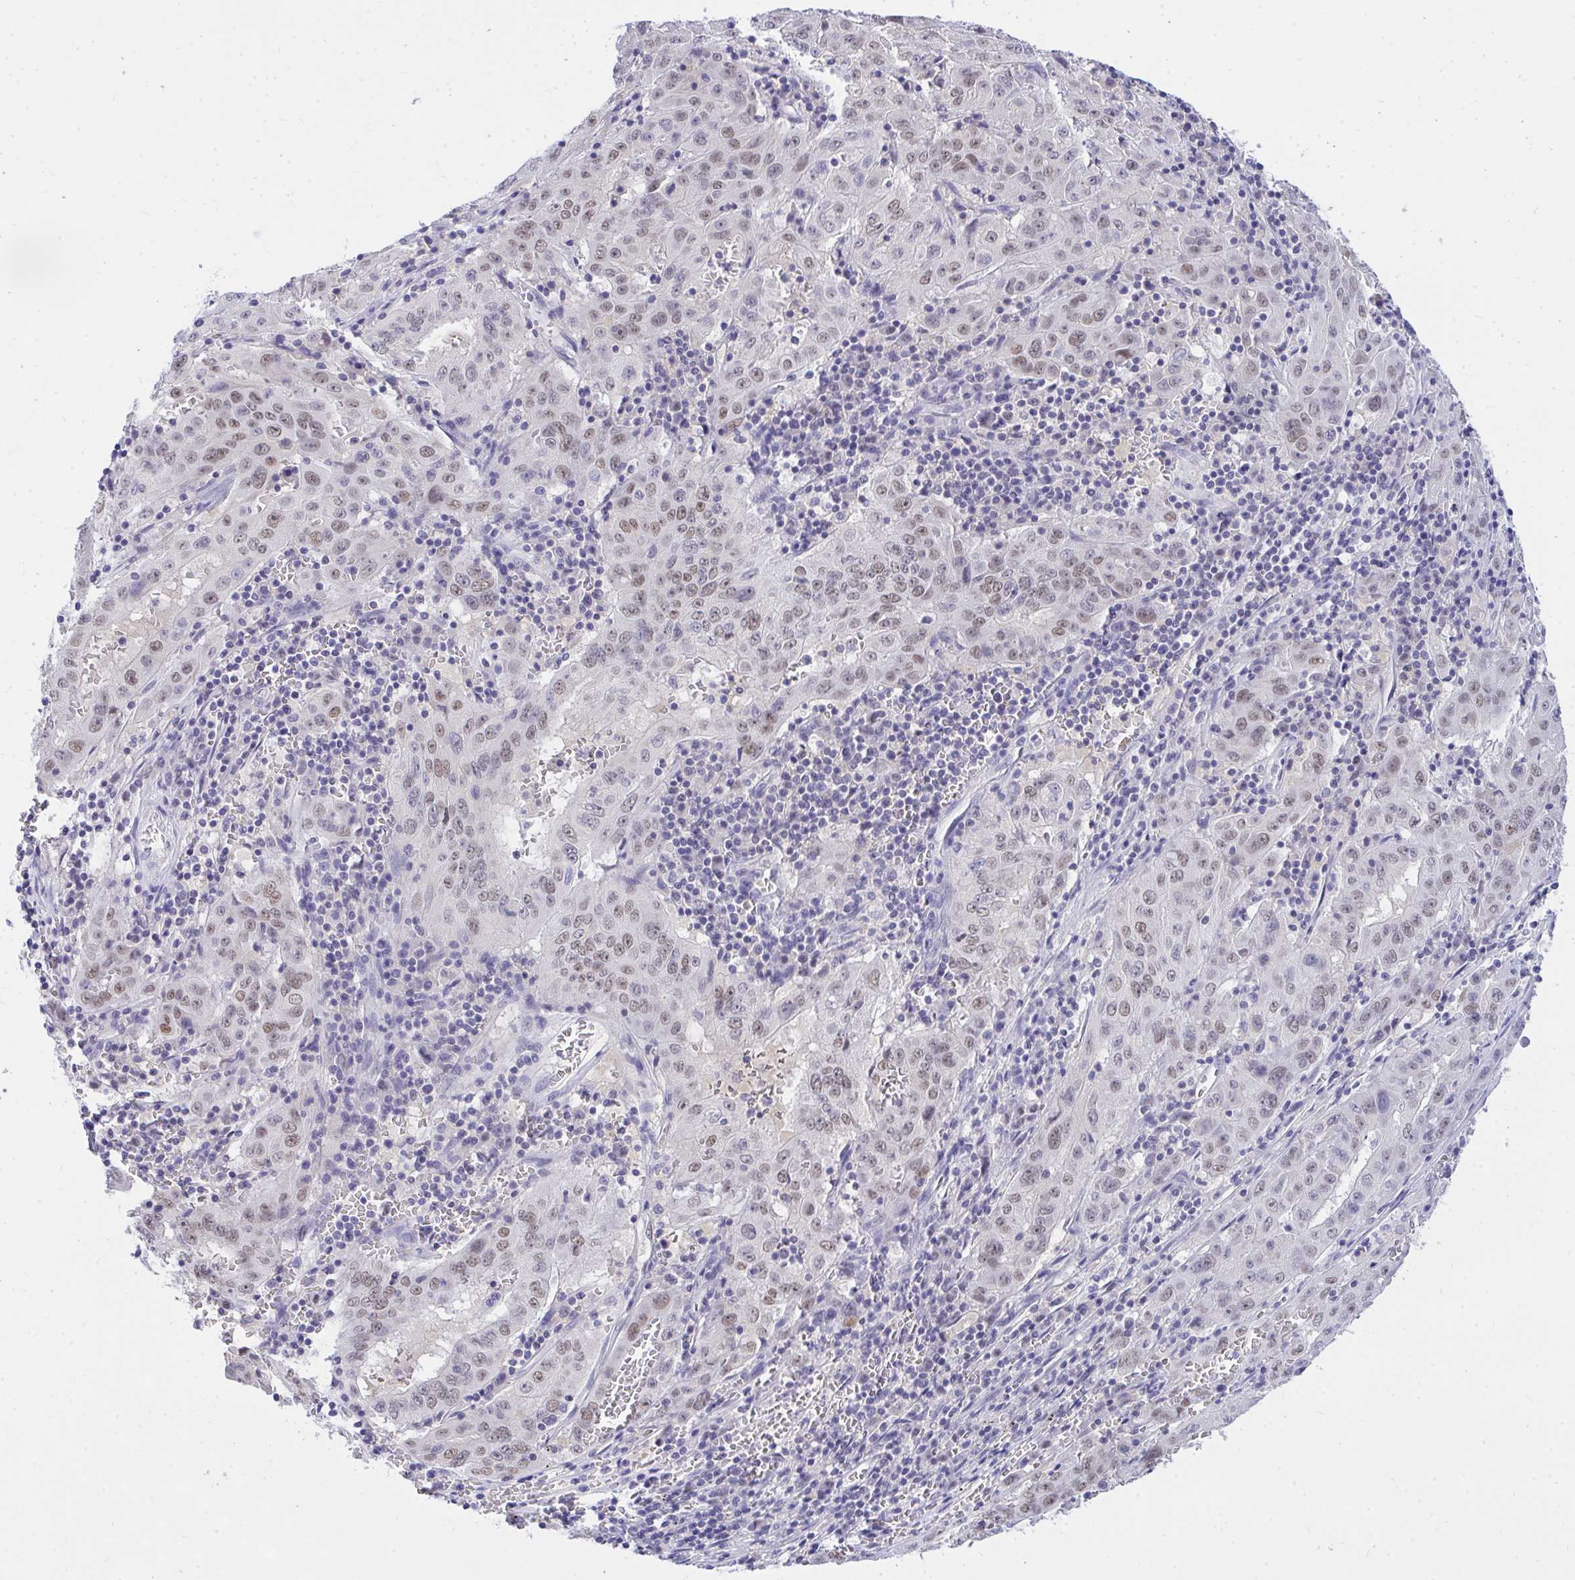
{"staining": {"intensity": "weak", "quantity": ">75%", "location": "nuclear"}, "tissue": "pancreatic cancer", "cell_type": "Tumor cells", "image_type": "cancer", "snomed": [{"axis": "morphology", "description": "Adenocarcinoma, NOS"}, {"axis": "topography", "description": "Pancreas"}], "caption": "Tumor cells exhibit weak nuclear positivity in approximately >75% of cells in pancreatic cancer.", "gene": "THOP1", "patient": {"sex": "male", "age": 63}}